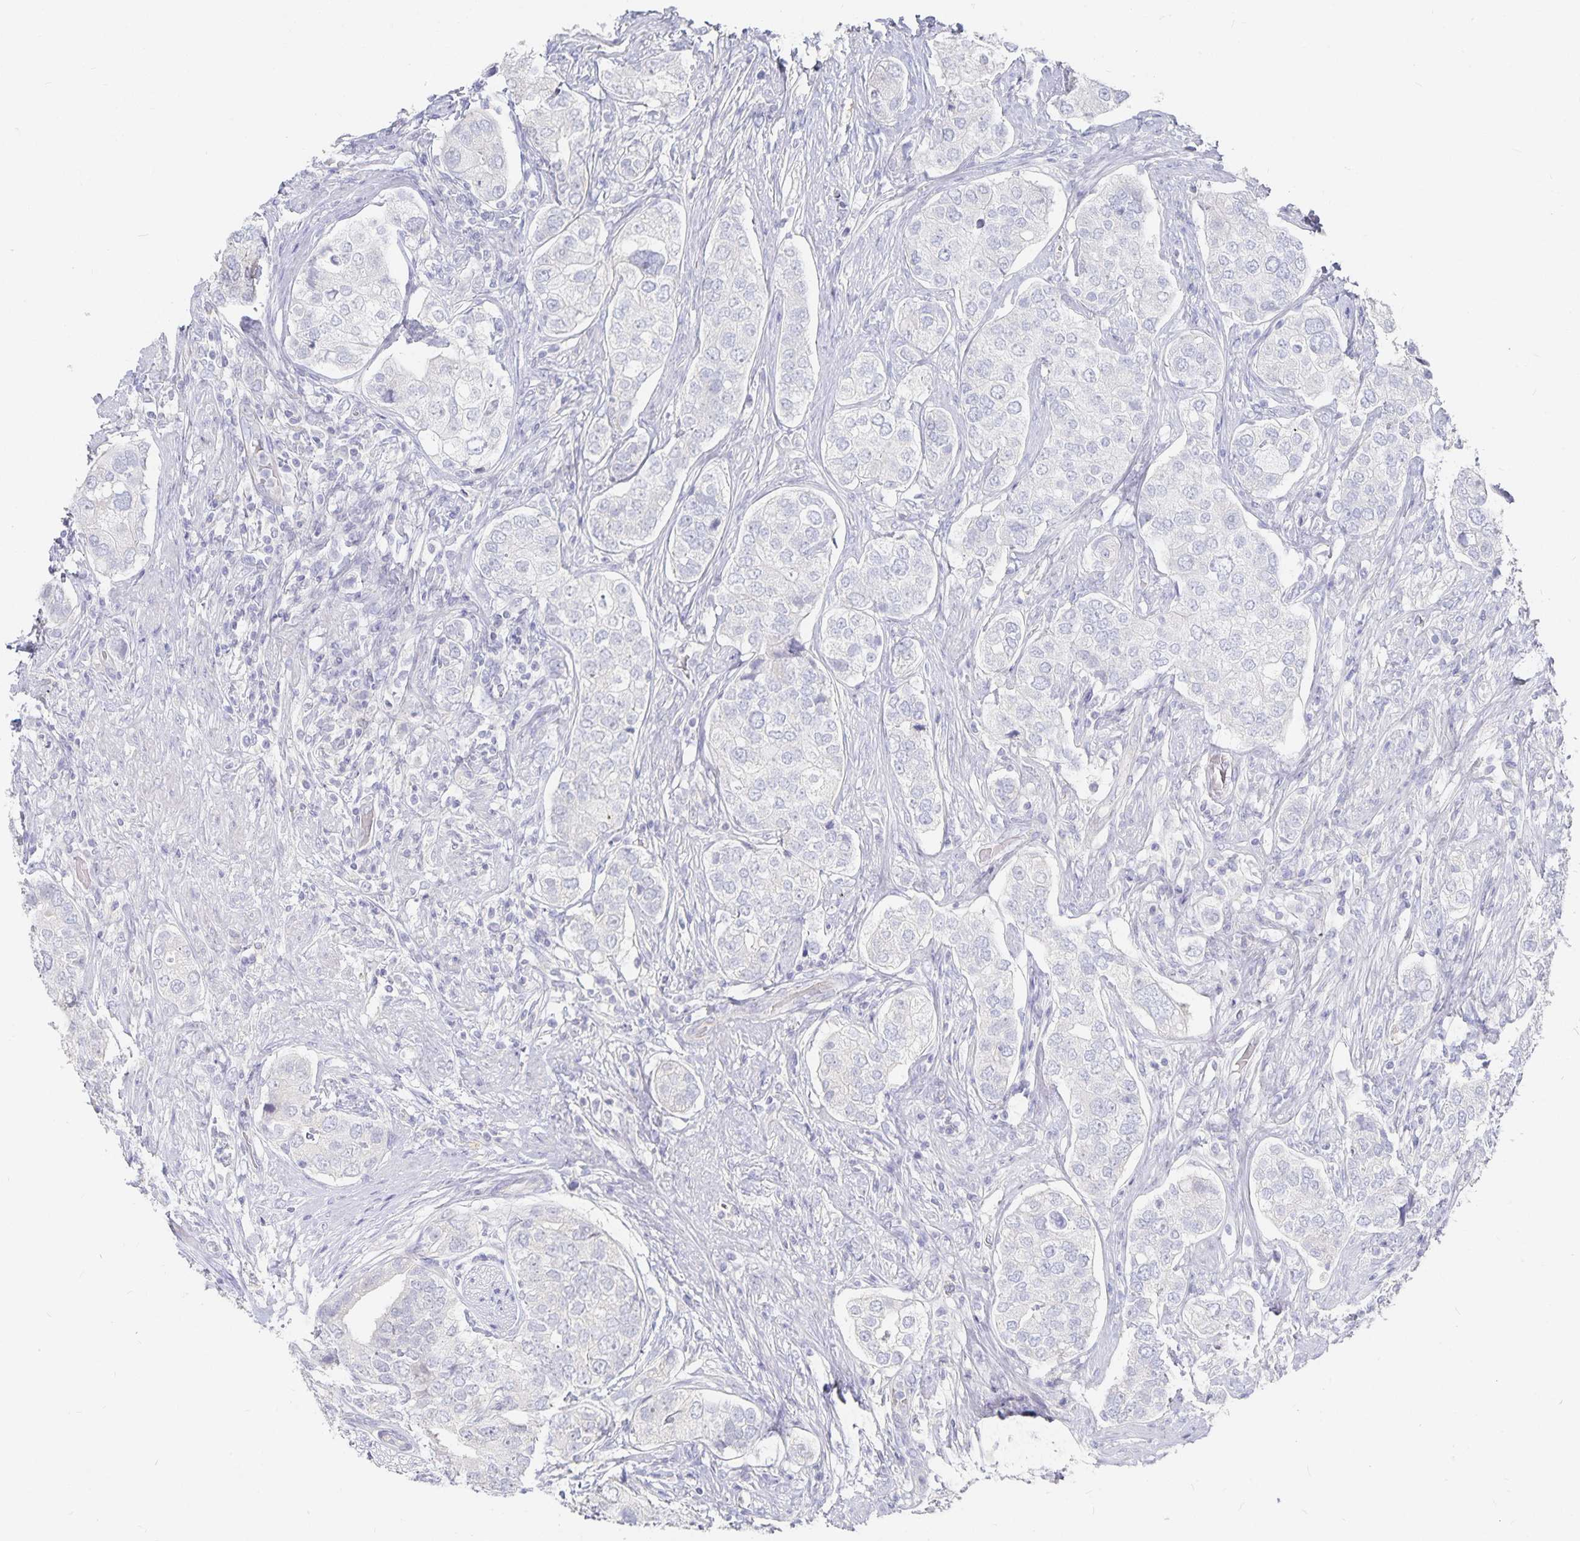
{"staining": {"intensity": "negative", "quantity": "none", "location": "none"}, "tissue": "prostate cancer", "cell_type": "Tumor cells", "image_type": "cancer", "snomed": [{"axis": "morphology", "description": "Adenocarcinoma, High grade"}, {"axis": "topography", "description": "Prostate"}], "caption": "Prostate adenocarcinoma (high-grade) was stained to show a protein in brown. There is no significant expression in tumor cells.", "gene": "DNAH9", "patient": {"sex": "male", "age": 60}}